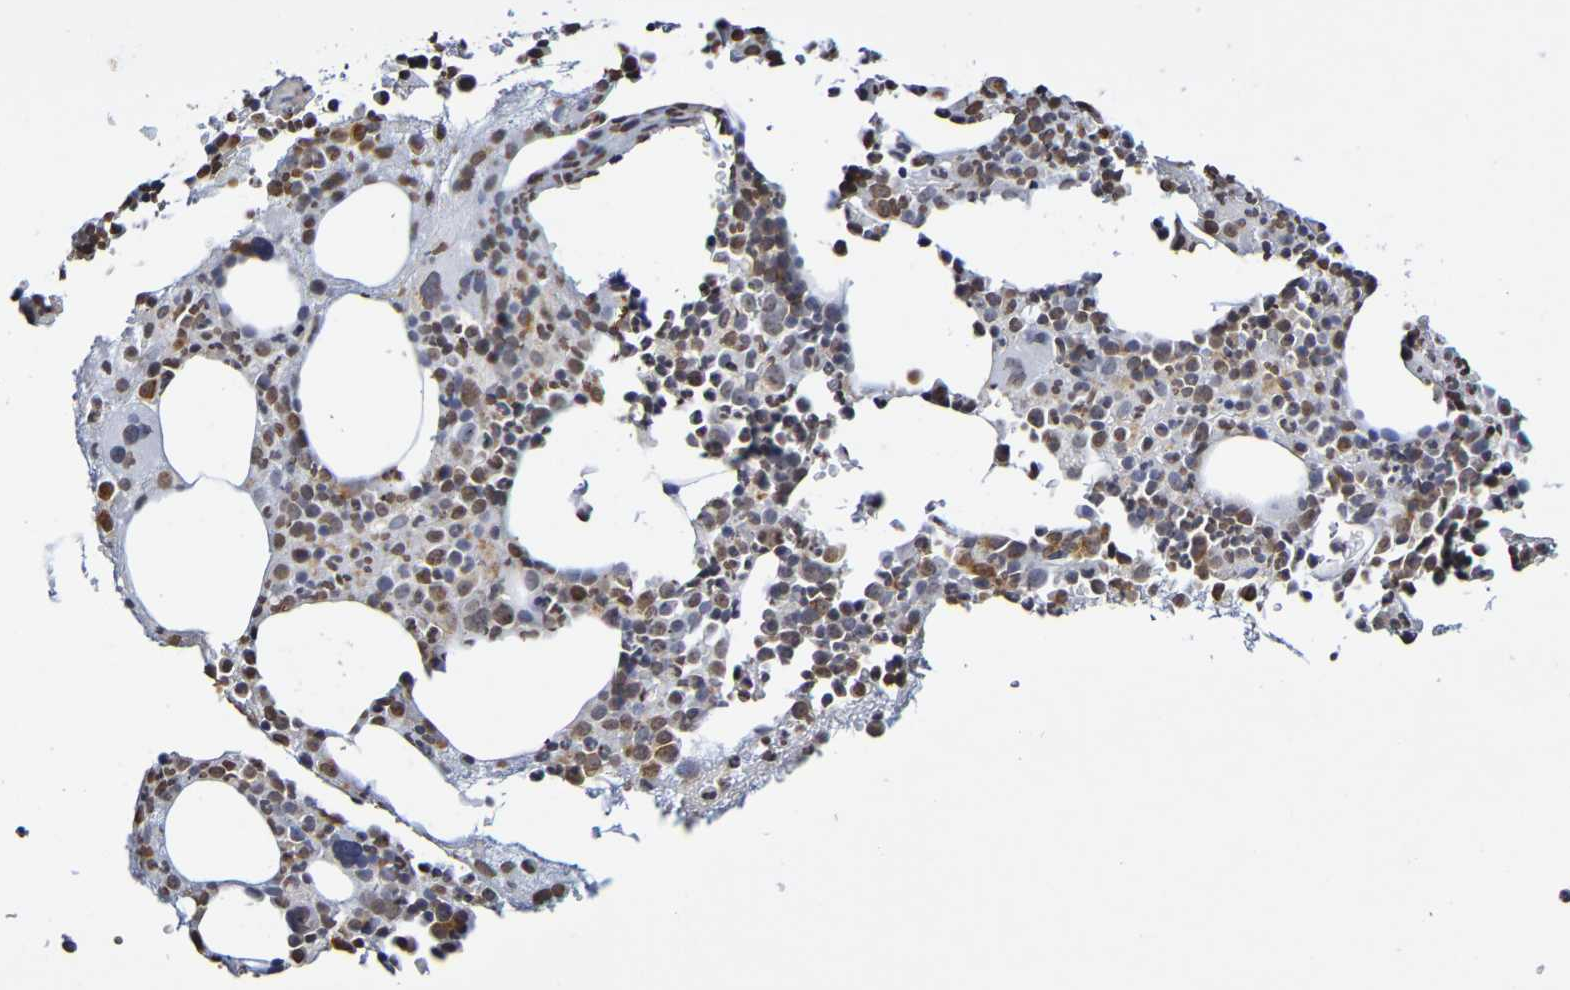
{"staining": {"intensity": "moderate", "quantity": ">75%", "location": "cytoplasmic/membranous,nuclear"}, "tissue": "bone marrow", "cell_type": "Hematopoietic cells", "image_type": "normal", "snomed": [{"axis": "morphology", "description": "Normal tissue, NOS"}, {"axis": "morphology", "description": "Inflammation, NOS"}, {"axis": "topography", "description": "Bone marrow"}], "caption": "Moderate cytoplasmic/membranous,nuclear expression for a protein is appreciated in about >75% of hematopoietic cells of normal bone marrow using immunohistochemistry (IHC).", "gene": "ATF4", "patient": {"sex": "male", "age": 73}}